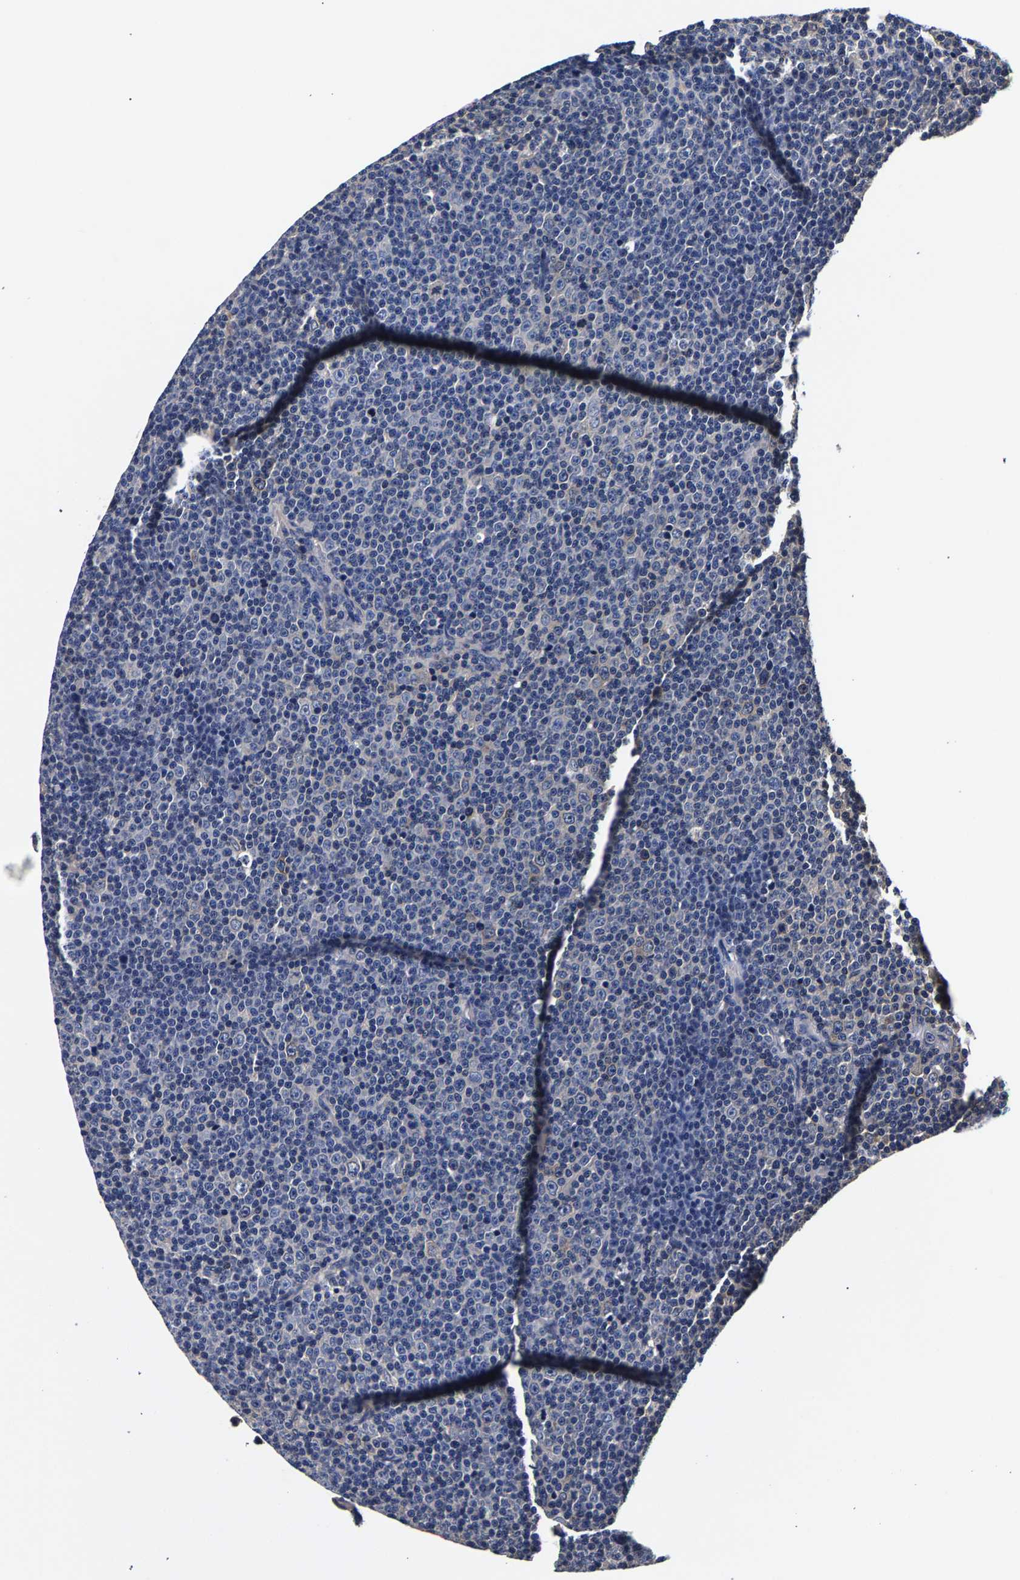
{"staining": {"intensity": "negative", "quantity": "none", "location": "none"}, "tissue": "lymphoma", "cell_type": "Tumor cells", "image_type": "cancer", "snomed": [{"axis": "morphology", "description": "Malignant lymphoma, non-Hodgkin's type, Low grade"}, {"axis": "topography", "description": "Lymph node"}], "caption": "An image of low-grade malignant lymphoma, non-Hodgkin's type stained for a protein reveals no brown staining in tumor cells. The staining was performed using DAB (3,3'-diaminobenzidine) to visualize the protein expression in brown, while the nuclei were stained in blue with hematoxylin (Magnification: 20x).", "gene": "MARCHF7", "patient": {"sex": "female", "age": 67}}